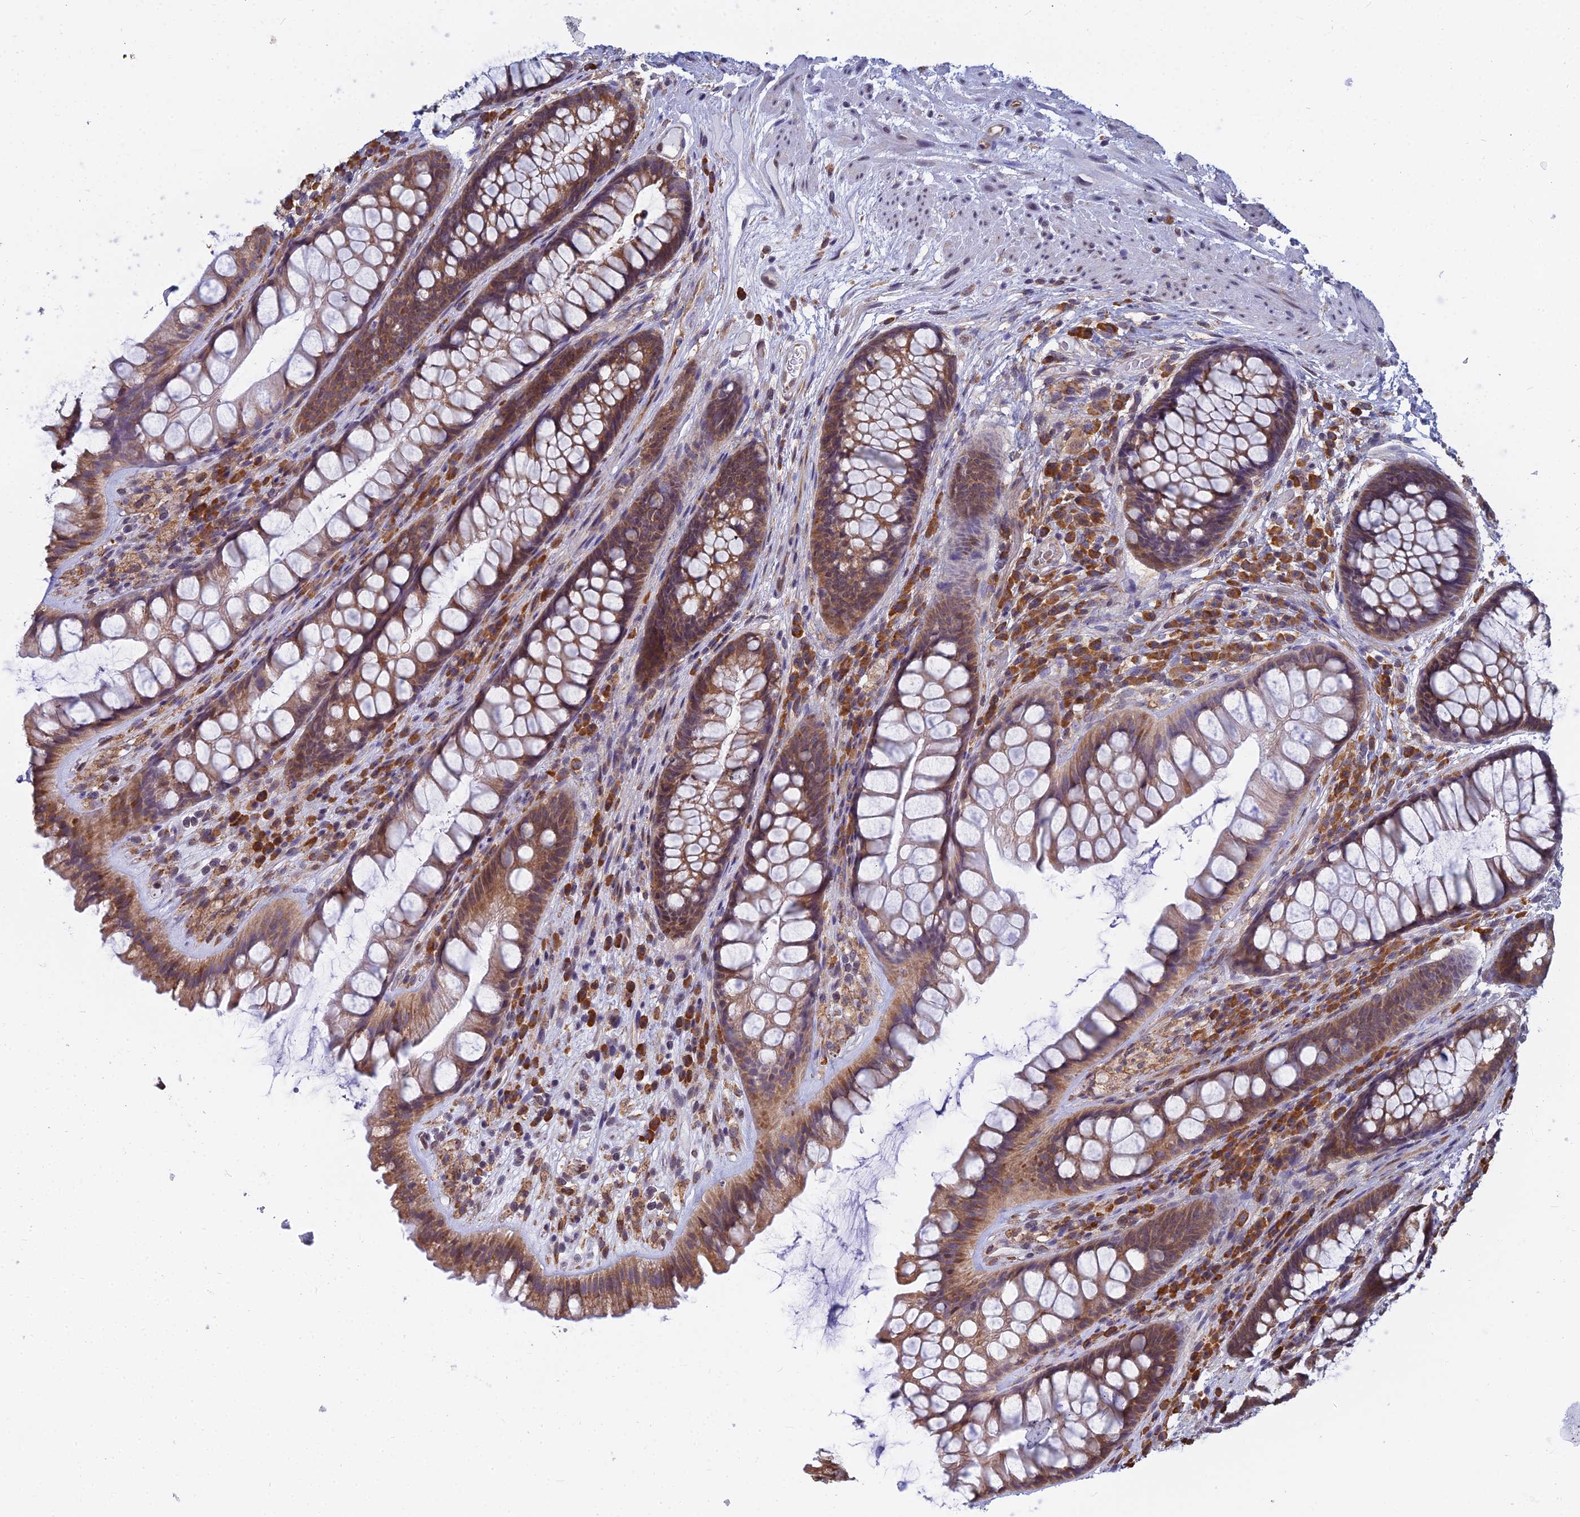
{"staining": {"intensity": "moderate", "quantity": ">75%", "location": "cytoplasmic/membranous"}, "tissue": "rectum", "cell_type": "Glandular cells", "image_type": "normal", "snomed": [{"axis": "morphology", "description": "Normal tissue, NOS"}, {"axis": "topography", "description": "Rectum"}], "caption": "Moderate cytoplasmic/membranous staining for a protein is identified in about >75% of glandular cells of normal rectum using immunohistochemistry.", "gene": "KIAA1143", "patient": {"sex": "male", "age": 74}}